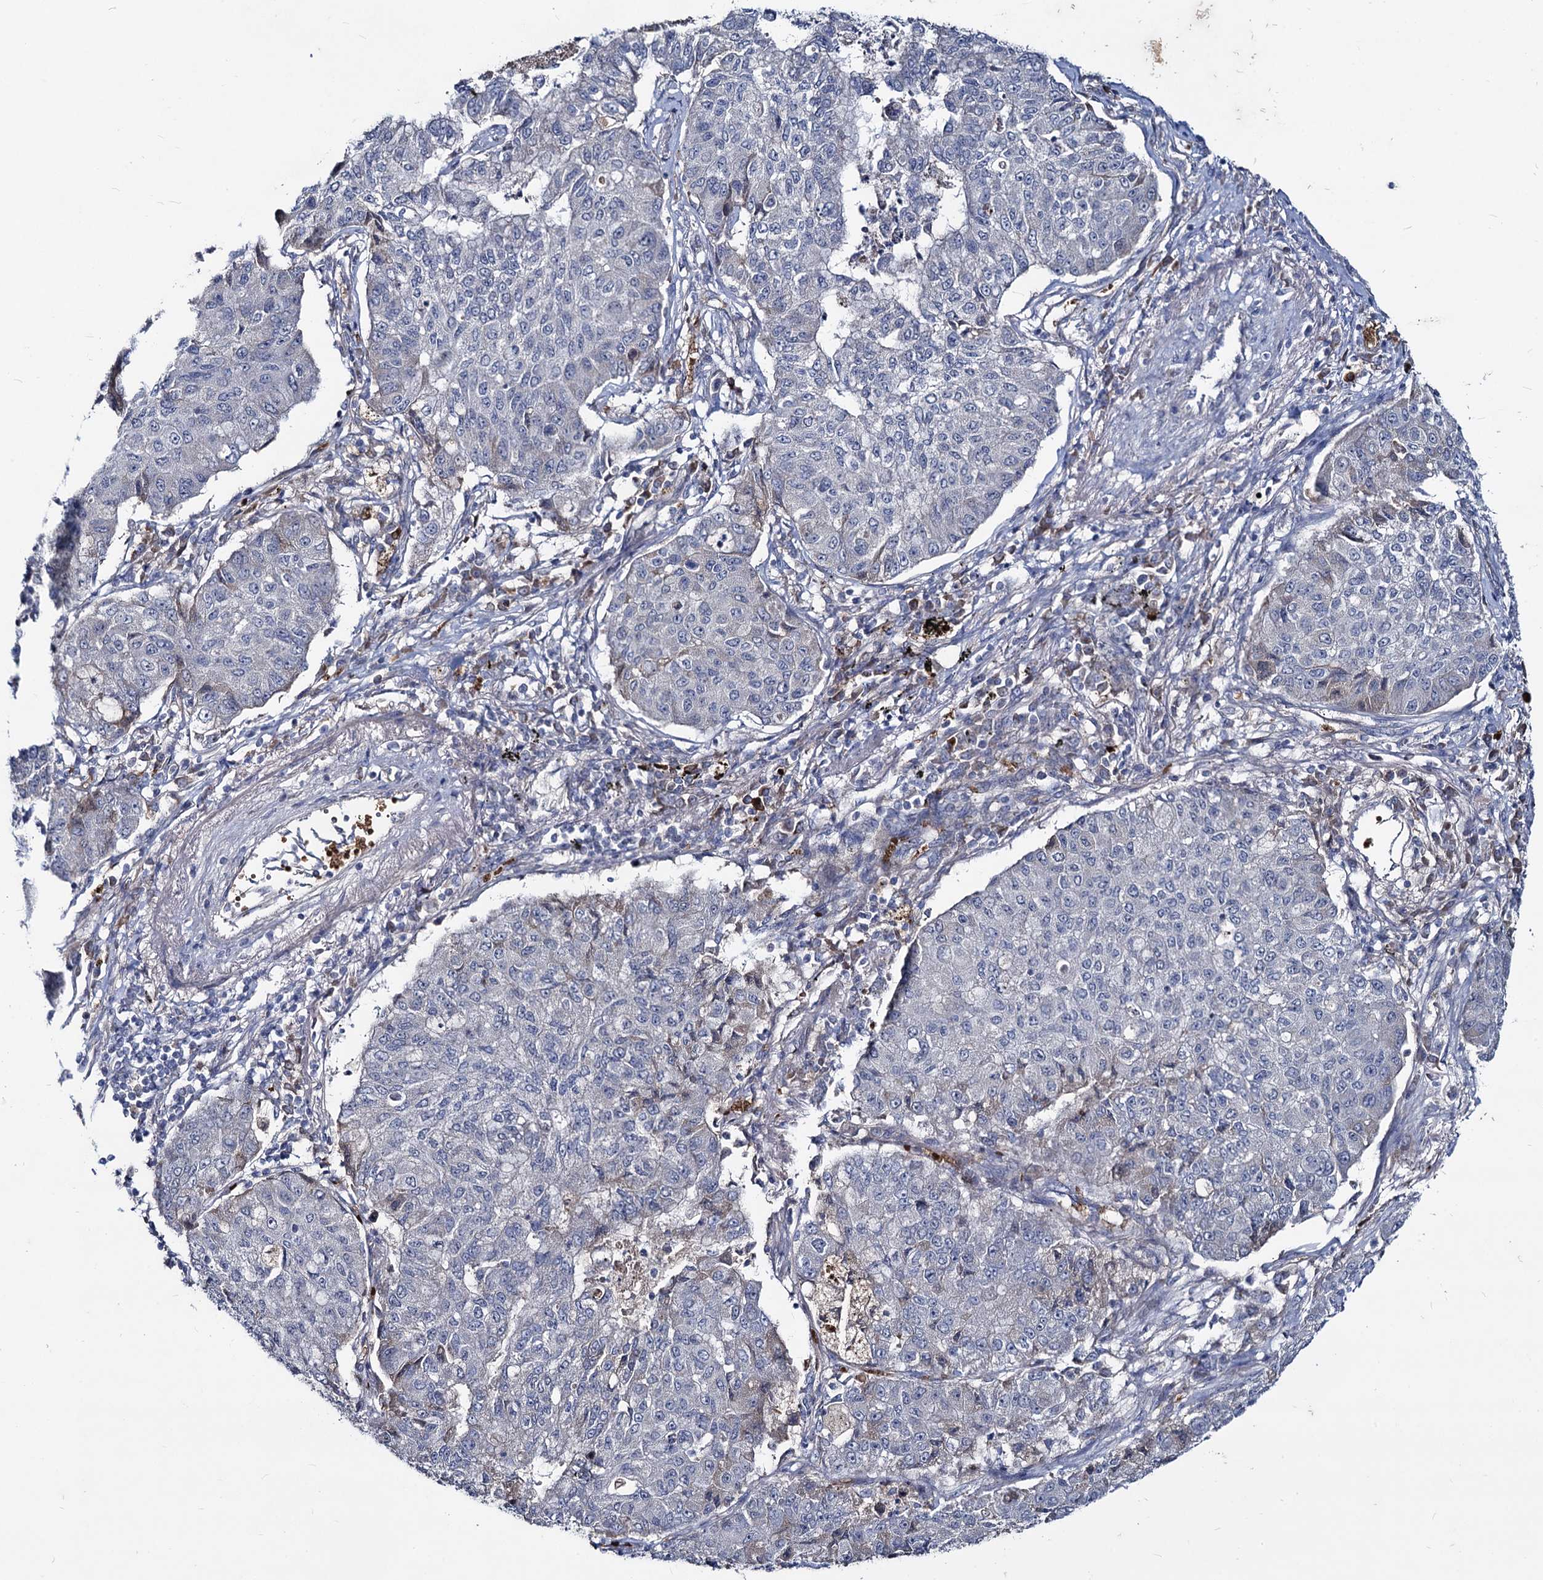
{"staining": {"intensity": "weak", "quantity": "<25%", "location": "cytoplasmic/membranous"}, "tissue": "lung cancer", "cell_type": "Tumor cells", "image_type": "cancer", "snomed": [{"axis": "morphology", "description": "Squamous cell carcinoma, NOS"}, {"axis": "topography", "description": "Lung"}], "caption": "The image displays no significant positivity in tumor cells of squamous cell carcinoma (lung).", "gene": "RNF6", "patient": {"sex": "male", "age": 74}}